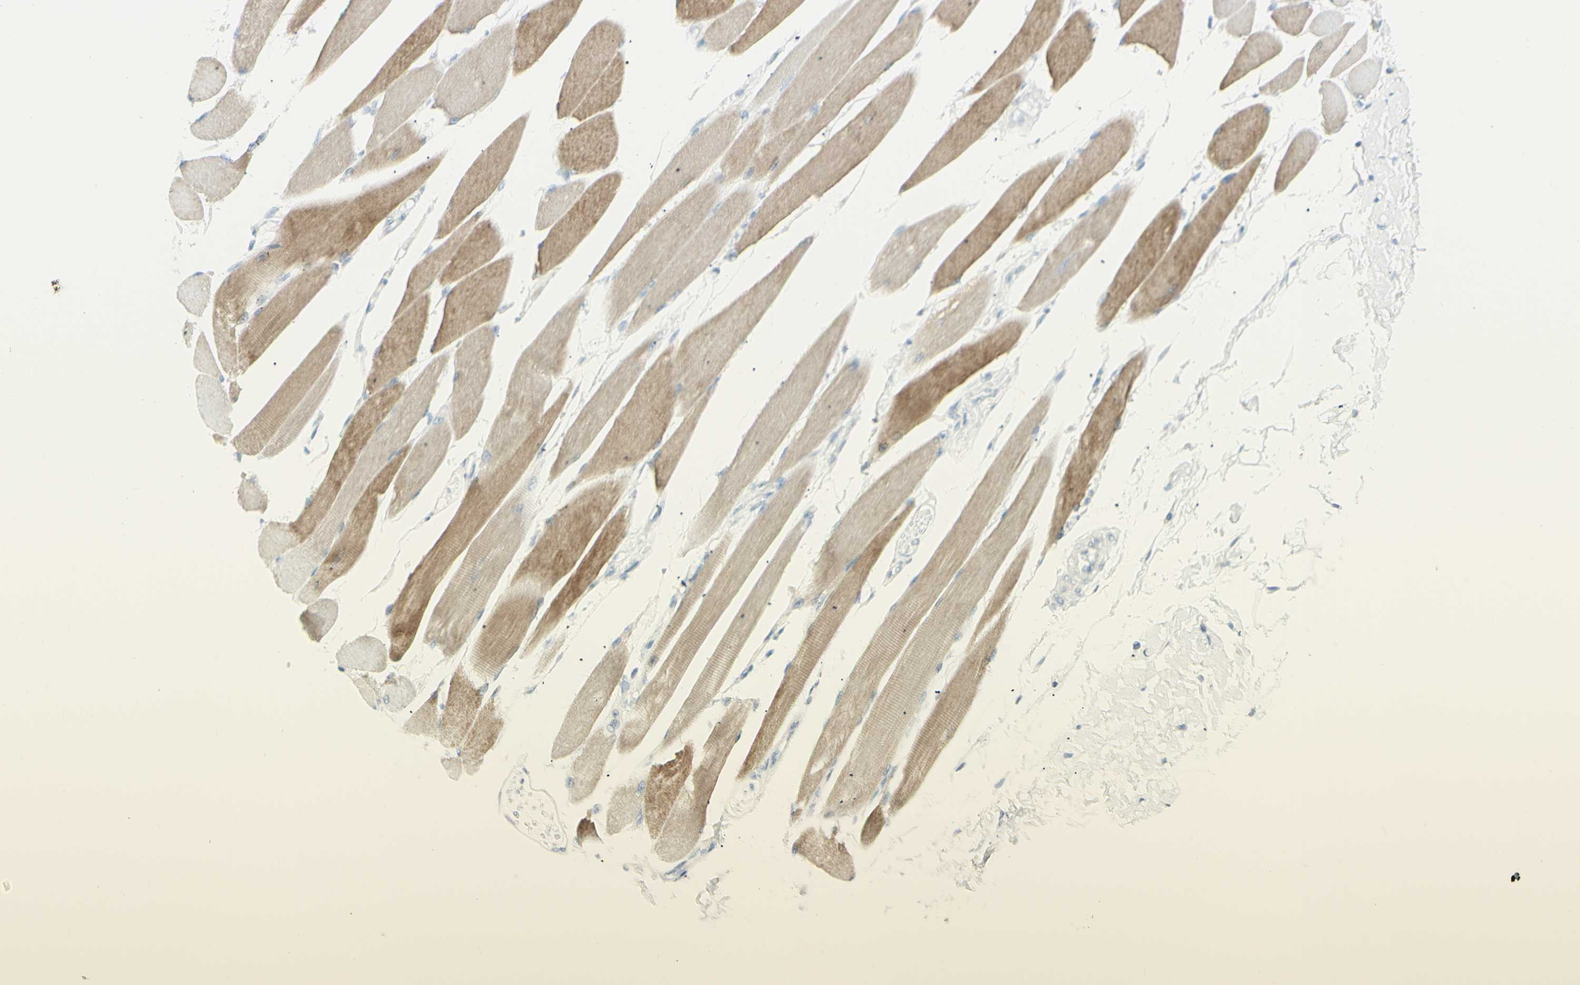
{"staining": {"intensity": "moderate", "quantity": ">75%", "location": "cytoplasmic/membranous"}, "tissue": "skeletal muscle", "cell_type": "Myocytes", "image_type": "normal", "snomed": [{"axis": "morphology", "description": "Normal tissue, NOS"}, {"axis": "topography", "description": "Skeletal muscle"}, {"axis": "topography", "description": "Oral tissue"}, {"axis": "topography", "description": "Peripheral nerve tissue"}], "caption": "Skeletal muscle stained with a brown dye exhibits moderate cytoplasmic/membranous positive staining in approximately >75% of myocytes.", "gene": "LETM1", "patient": {"sex": "female", "age": 84}}